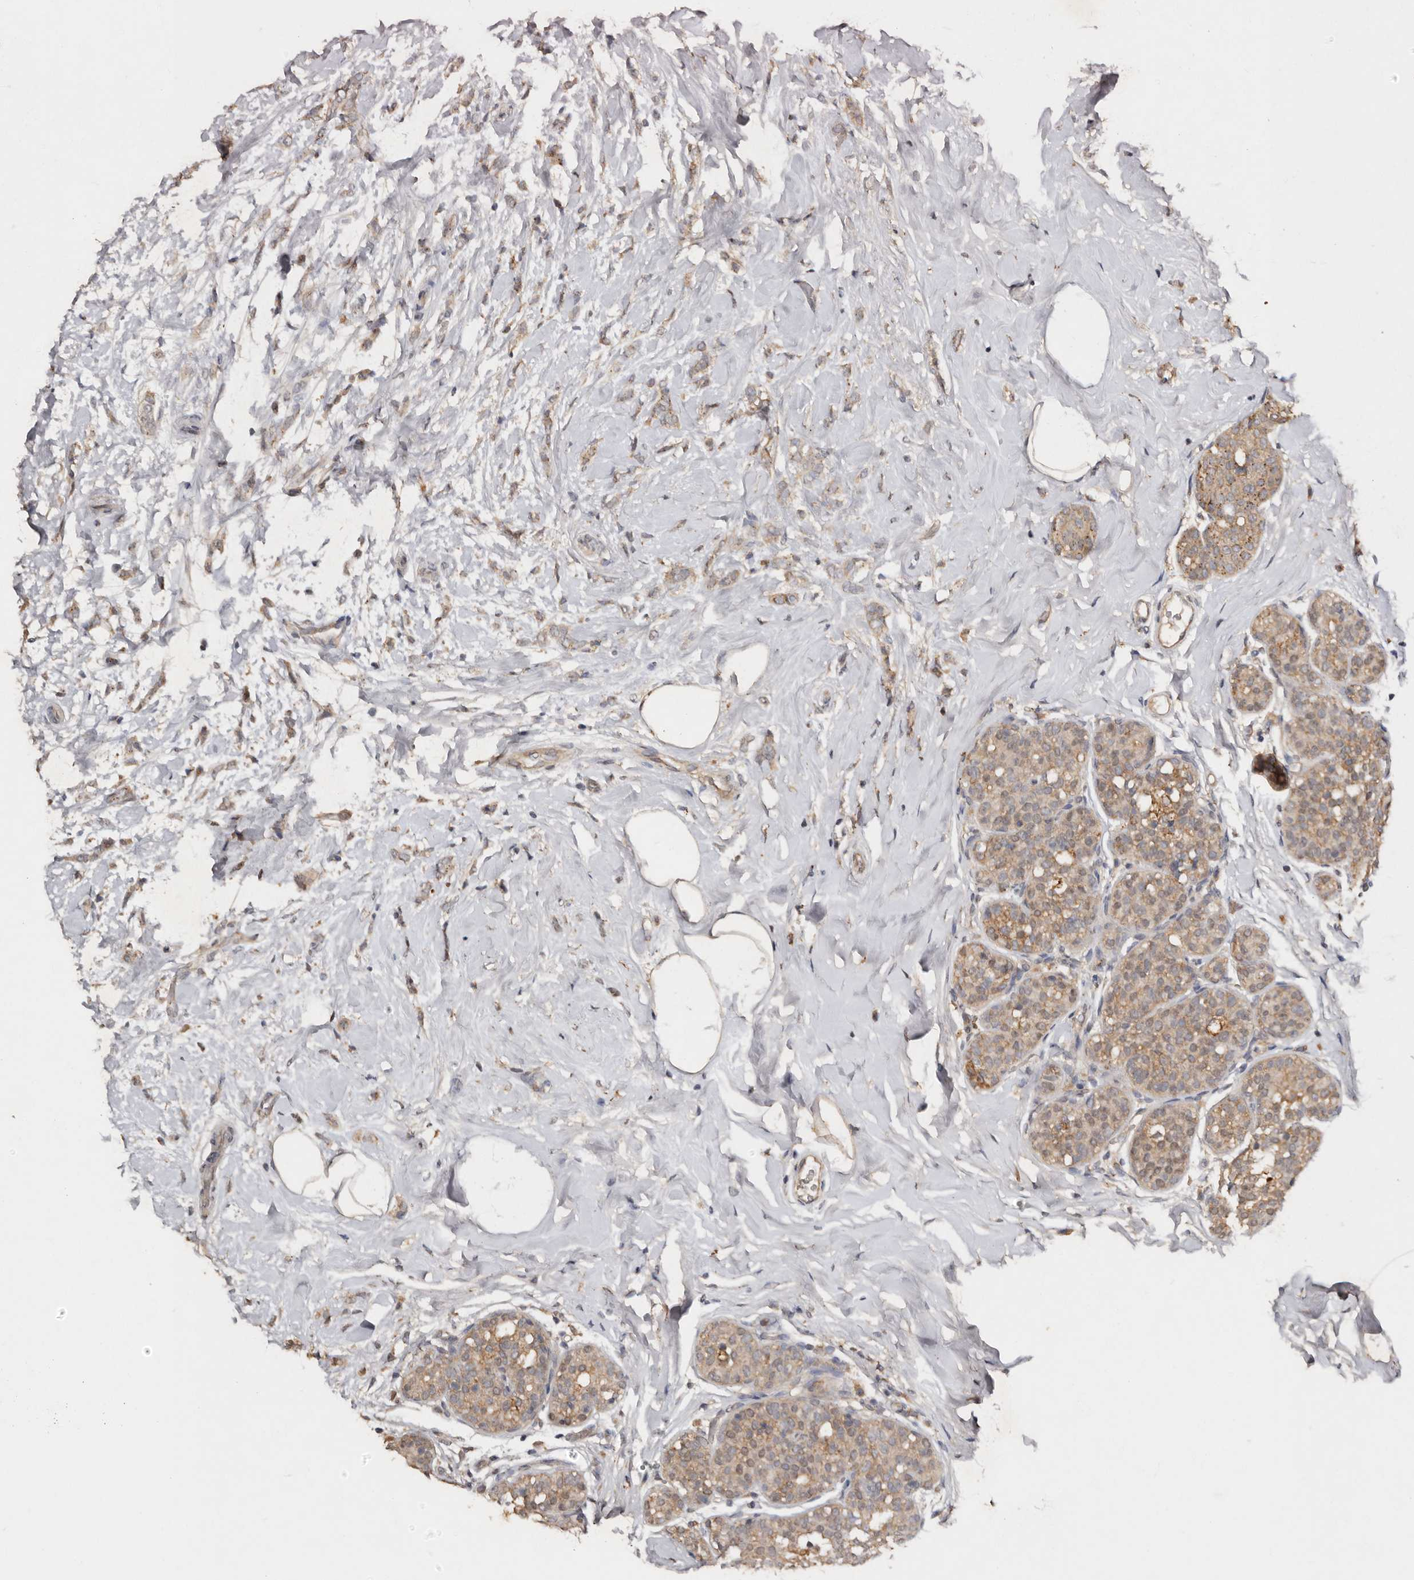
{"staining": {"intensity": "weak", "quantity": ">75%", "location": "cytoplasmic/membranous"}, "tissue": "breast cancer", "cell_type": "Tumor cells", "image_type": "cancer", "snomed": [{"axis": "morphology", "description": "Lobular carcinoma, in situ"}, {"axis": "morphology", "description": "Lobular carcinoma"}, {"axis": "topography", "description": "Breast"}], "caption": "Brown immunohistochemical staining in human breast cancer displays weak cytoplasmic/membranous staining in approximately >75% of tumor cells.", "gene": "EDEM1", "patient": {"sex": "female", "age": 41}}